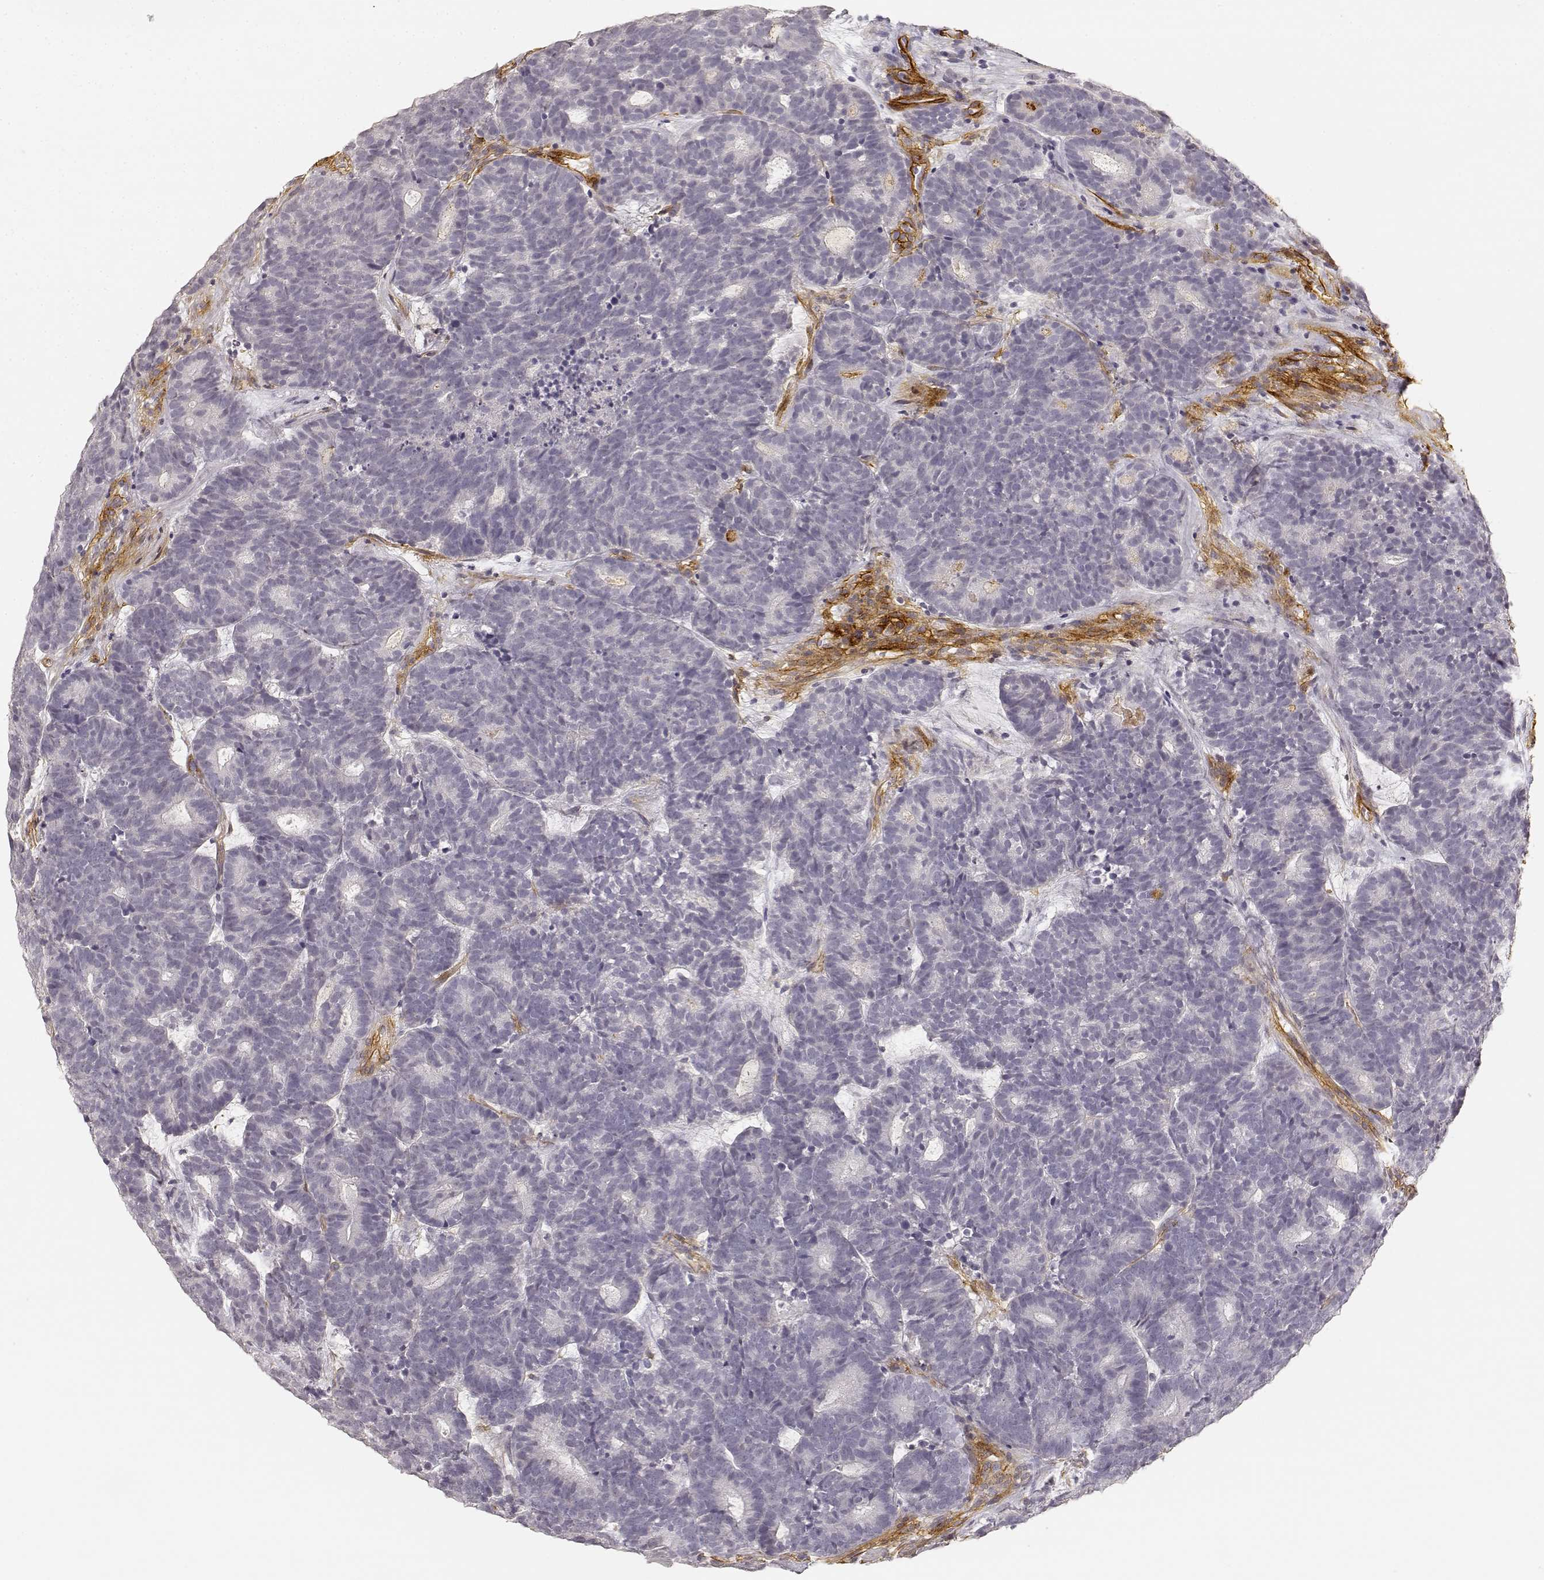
{"staining": {"intensity": "negative", "quantity": "none", "location": "none"}, "tissue": "head and neck cancer", "cell_type": "Tumor cells", "image_type": "cancer", "snomed": [{"axis": "morphology", "description": "Adenocarcinoma, NOS"}, {"axis": "topography", "description": "Head-Neck"}], "caption": "IHC histopathology image of neoplastic tissue: human adenocarcinoma (head and neck) stained with DAB (3,3'-diaminobenzidine) reveals no significant protein expression in tumor cells.", "gene": "LAMA4", "patient": {"sex": "female", "age": 81}}